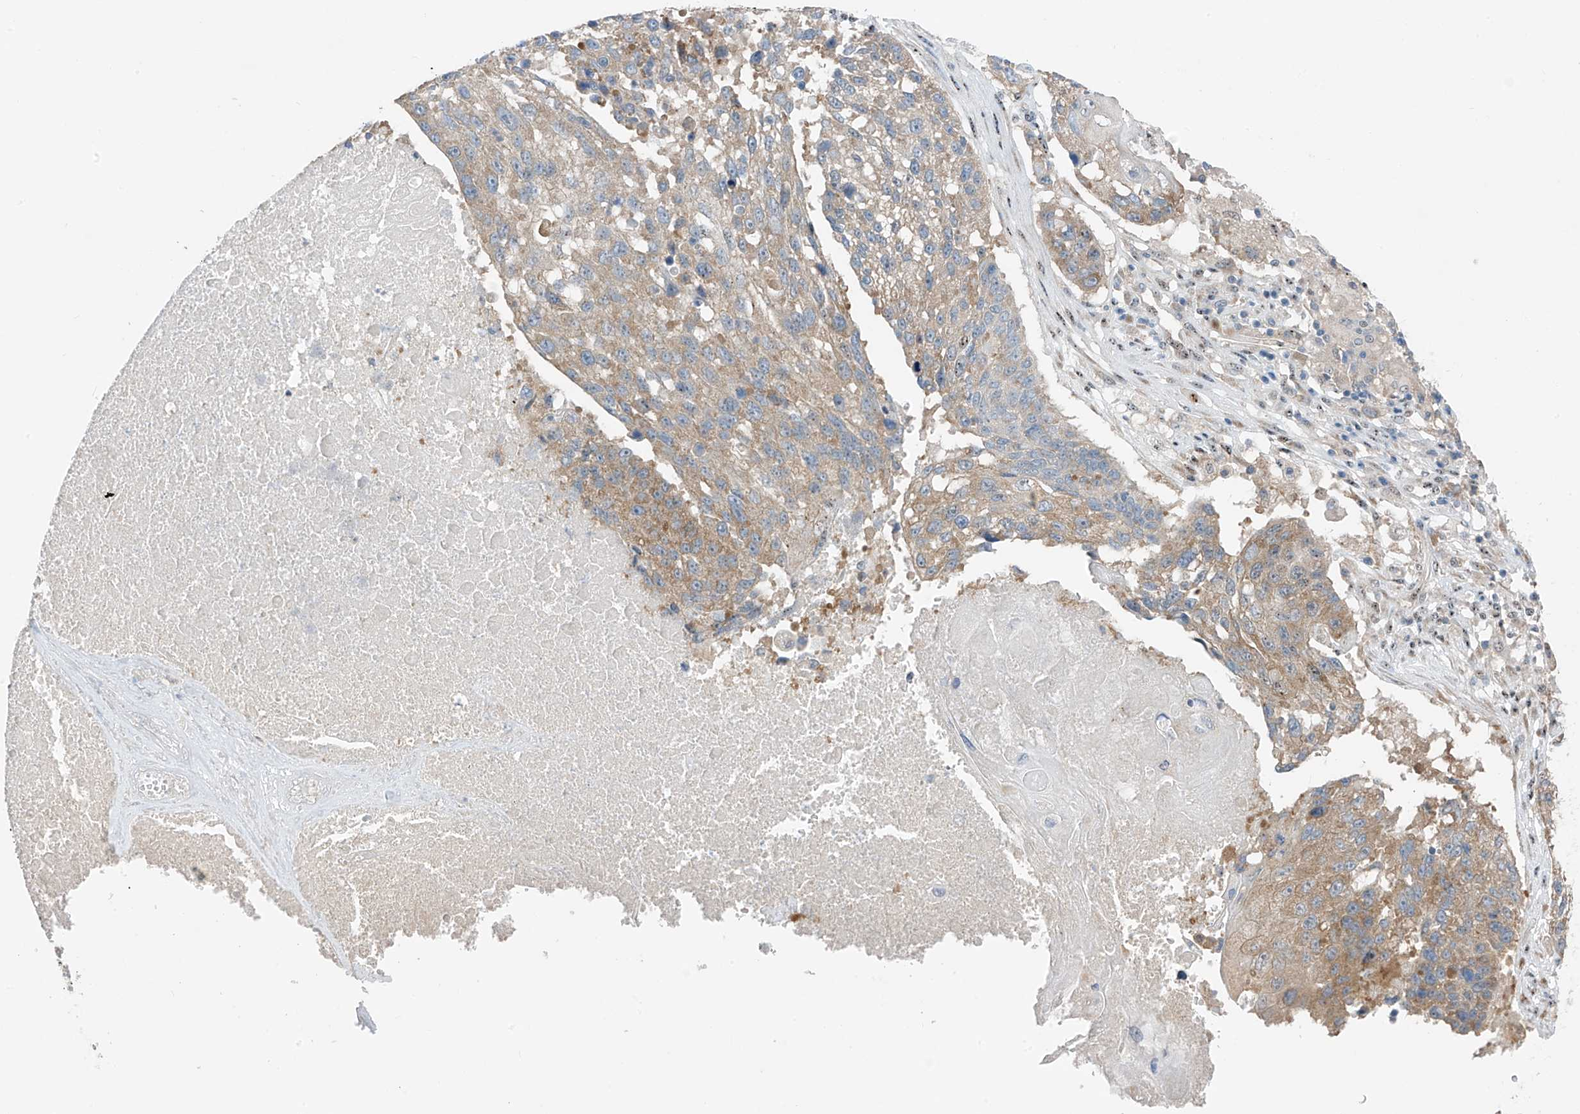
{"staining": {"intensity": "moderate", "quantity": "25%-75%", "location": "cytoplasmic/membranous,nuclear"}, "tissue": "lung cancer", "cell_type": "Tumor cells", "image_type": "cancer", "snomed": [{"axis": "morphology", "description": "Squamous cell carcinoma, NOS"}, {"axis": "topography", "description": "Lung"}], "caption": "Lung squamous cell carcinoma stained for a protein (brown) demonstrates moderate cytoplasmic/membranous and nuclear positive staining in about 25%-75% of tumor cells.", "gene": "RPL4", "patient": {"sex": "male", "age": 61}}